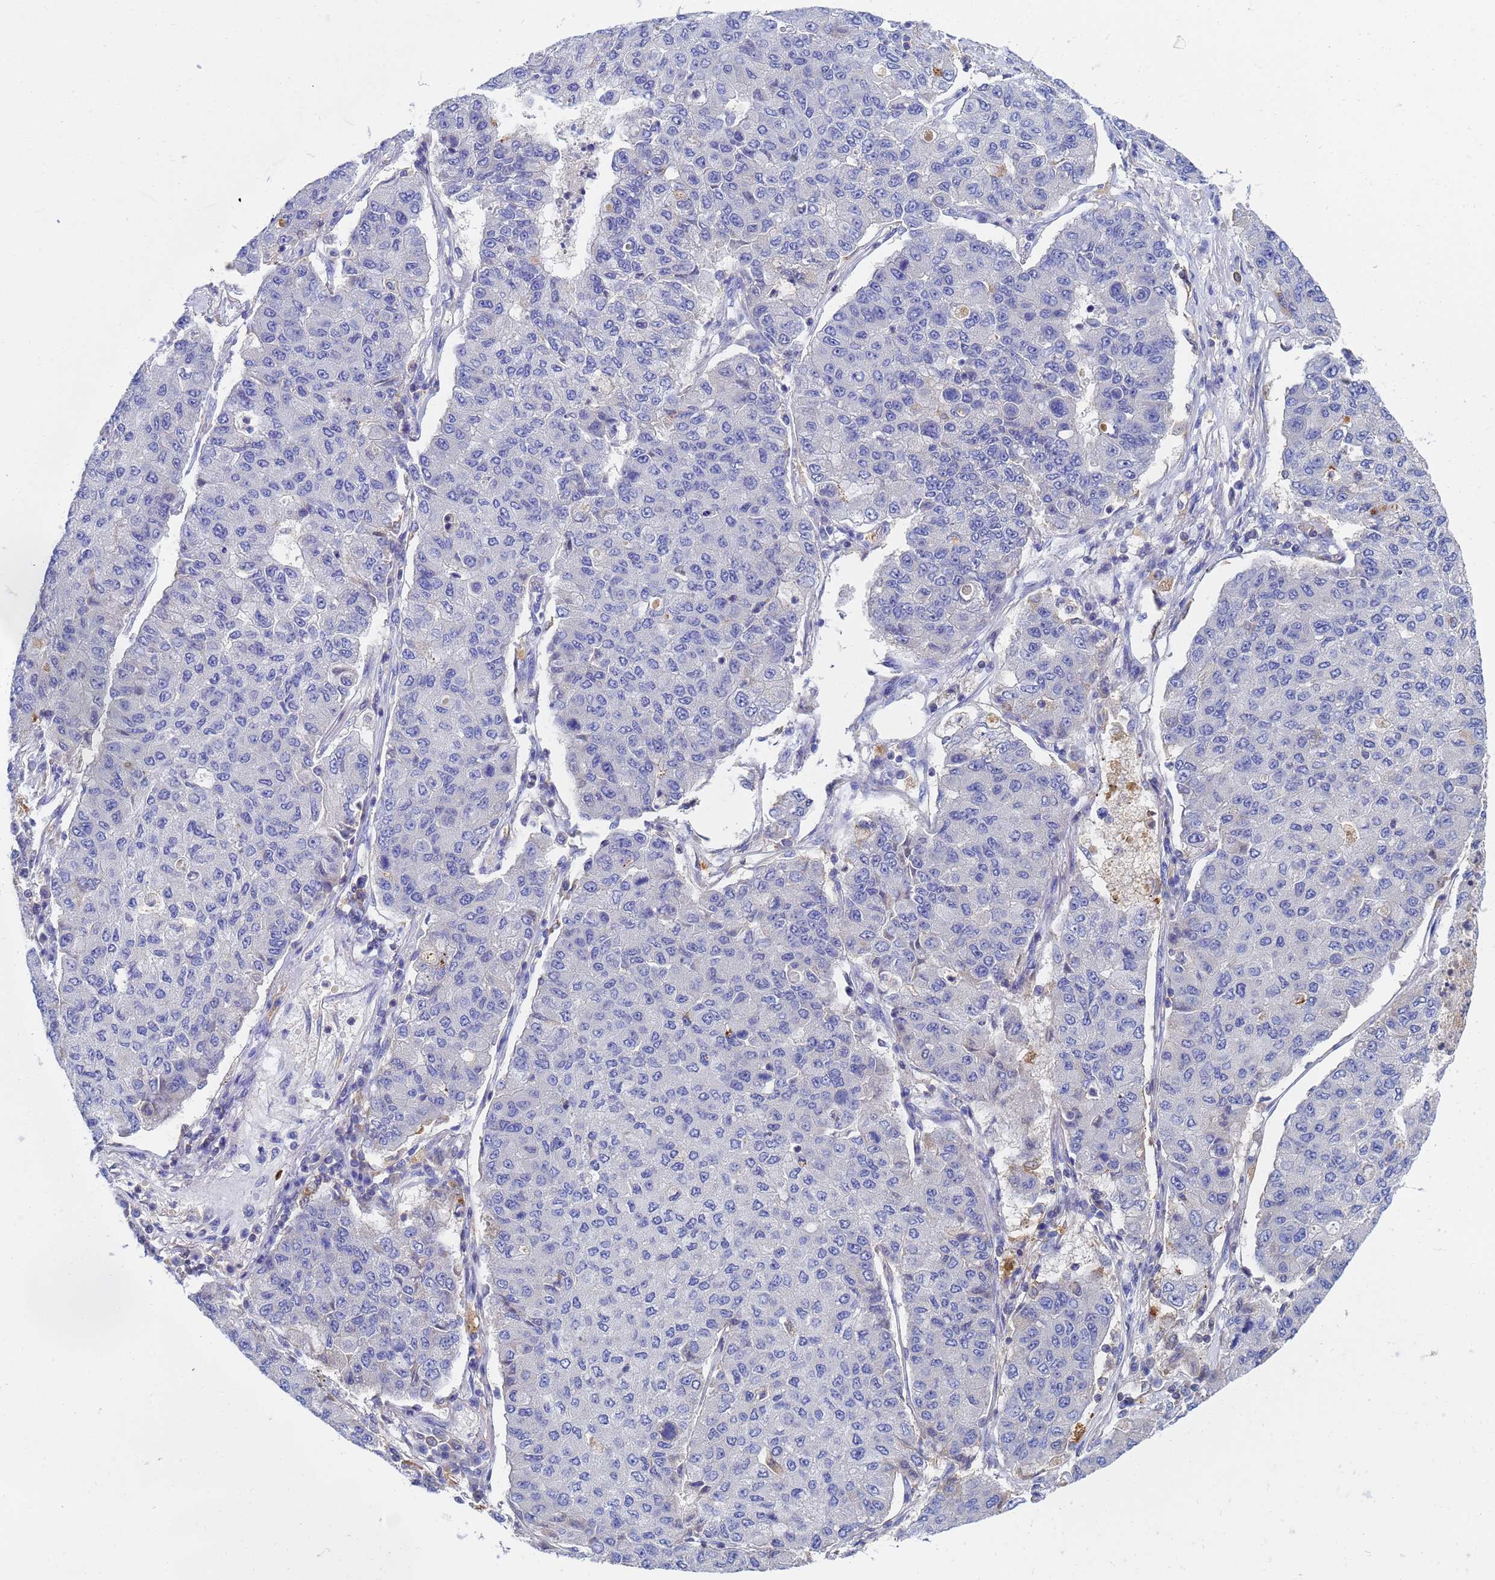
{"staining": {"intensity": "negative", "quantity": "none", "location": "none"}, "tissue": "lung cancer", "cell_type": "Tumor cells", "image_type": "cancer", "snomed": [{"axis": "morphology", "description": "Squamous cell carcinoma, NOS"}, {"axis": "topography", "description": "Lung"}], "caption": "Immunohistochemical staining of lung cancer exhibits no significant positivity in tumor cells.", "gene": "GCHFR", "patient": {"sex": "male", "age": 74}}